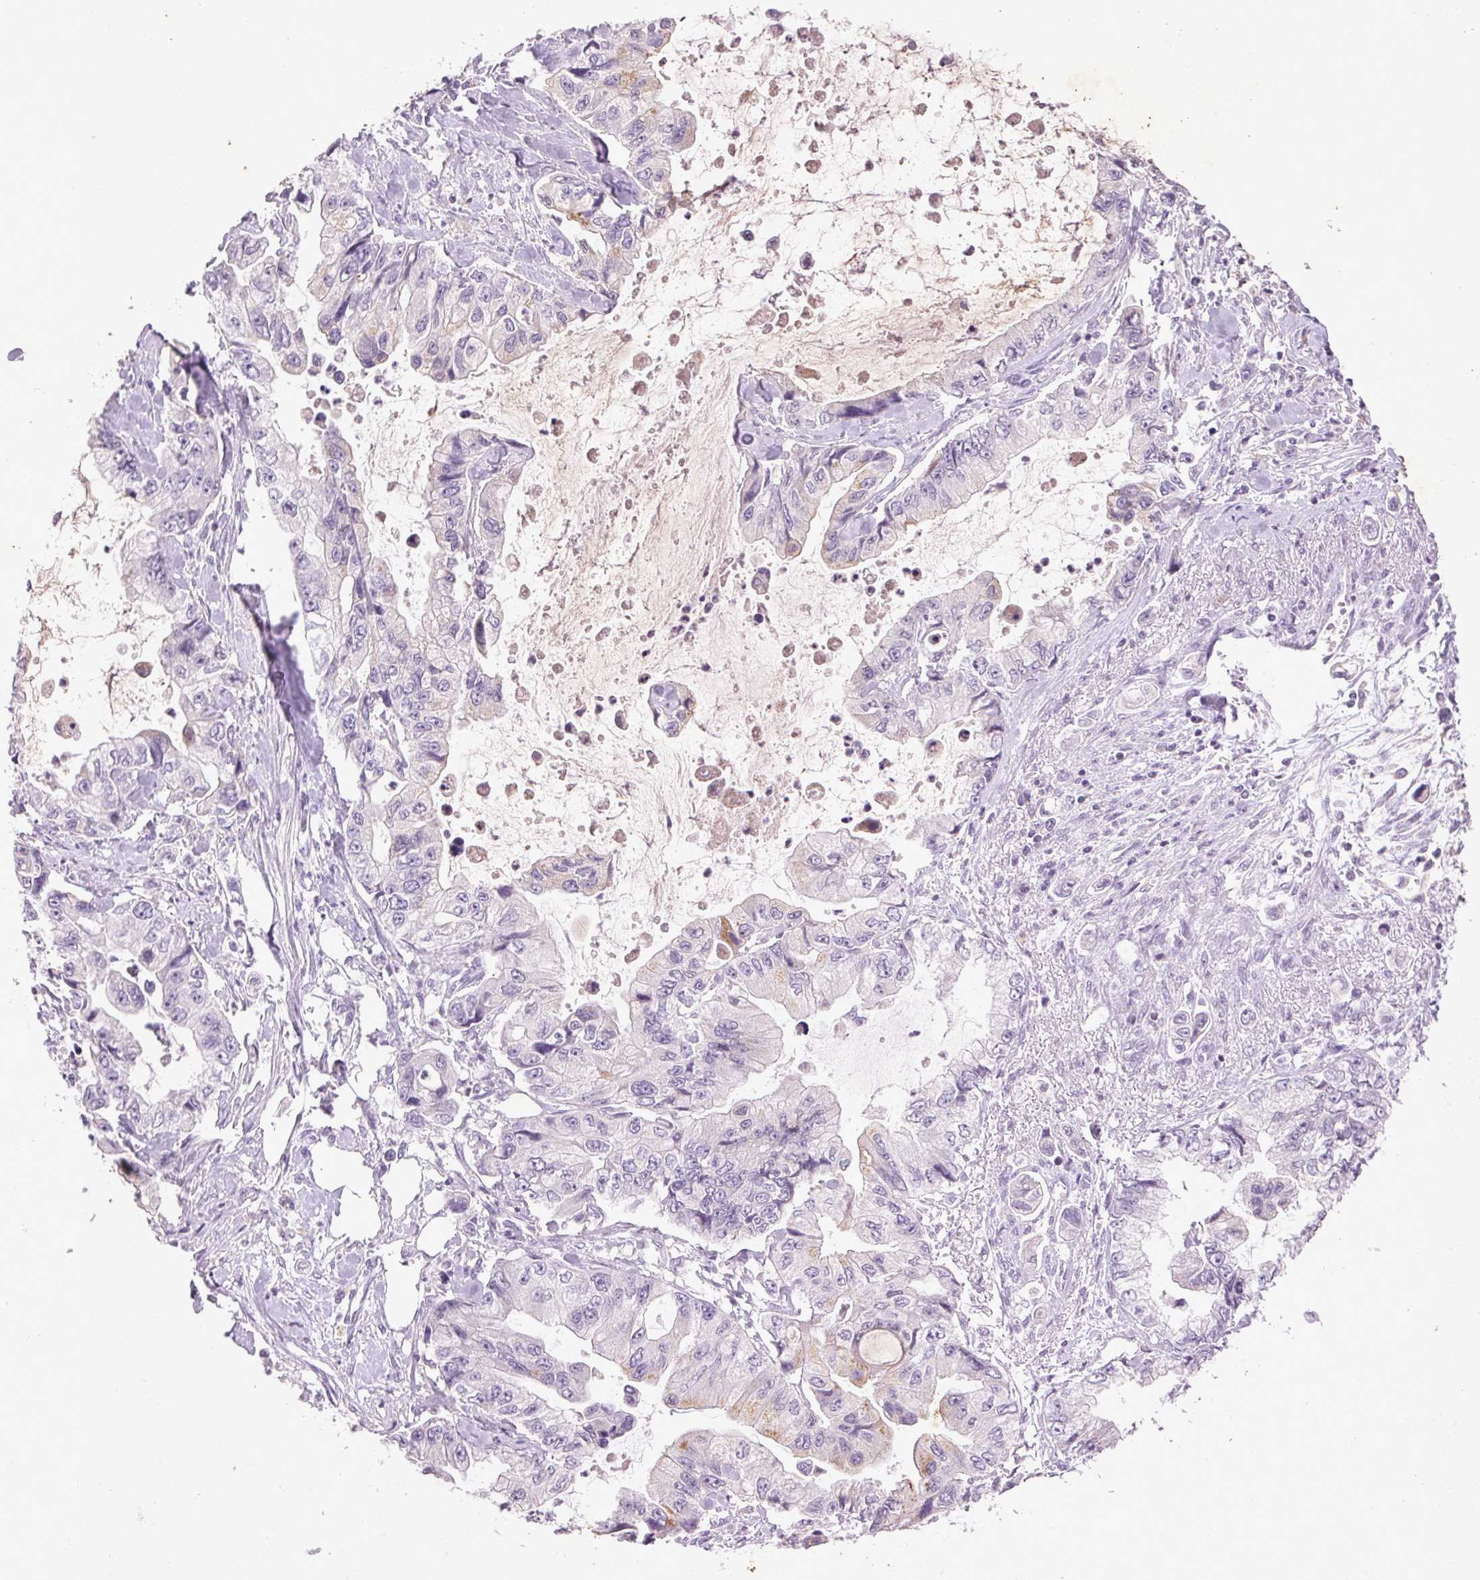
{"staining": {"intensity": "weak", "quantity": "<25%", "location": "cytoplasmic/membranous"}, "tissue": "stomach cancer", "cell_type": "Tumor cells", "image_type": "cancer", "snomed": [{"axis": "morphology", "description": "Adenocarcinoma, NOS"}, {"axis": "topography", "description": "Pancreas"}, {"axis": "topography", "description": "Stomach, upper"}, {"axis": "topography", "description": "Stomach"}], "caption": "Photomicrograph shows no protein positivity in tumor cells of stomach adenocarcinoma tissue.", "gene": "FNDC7", "patient": {"sex": "male", "age": 77}}